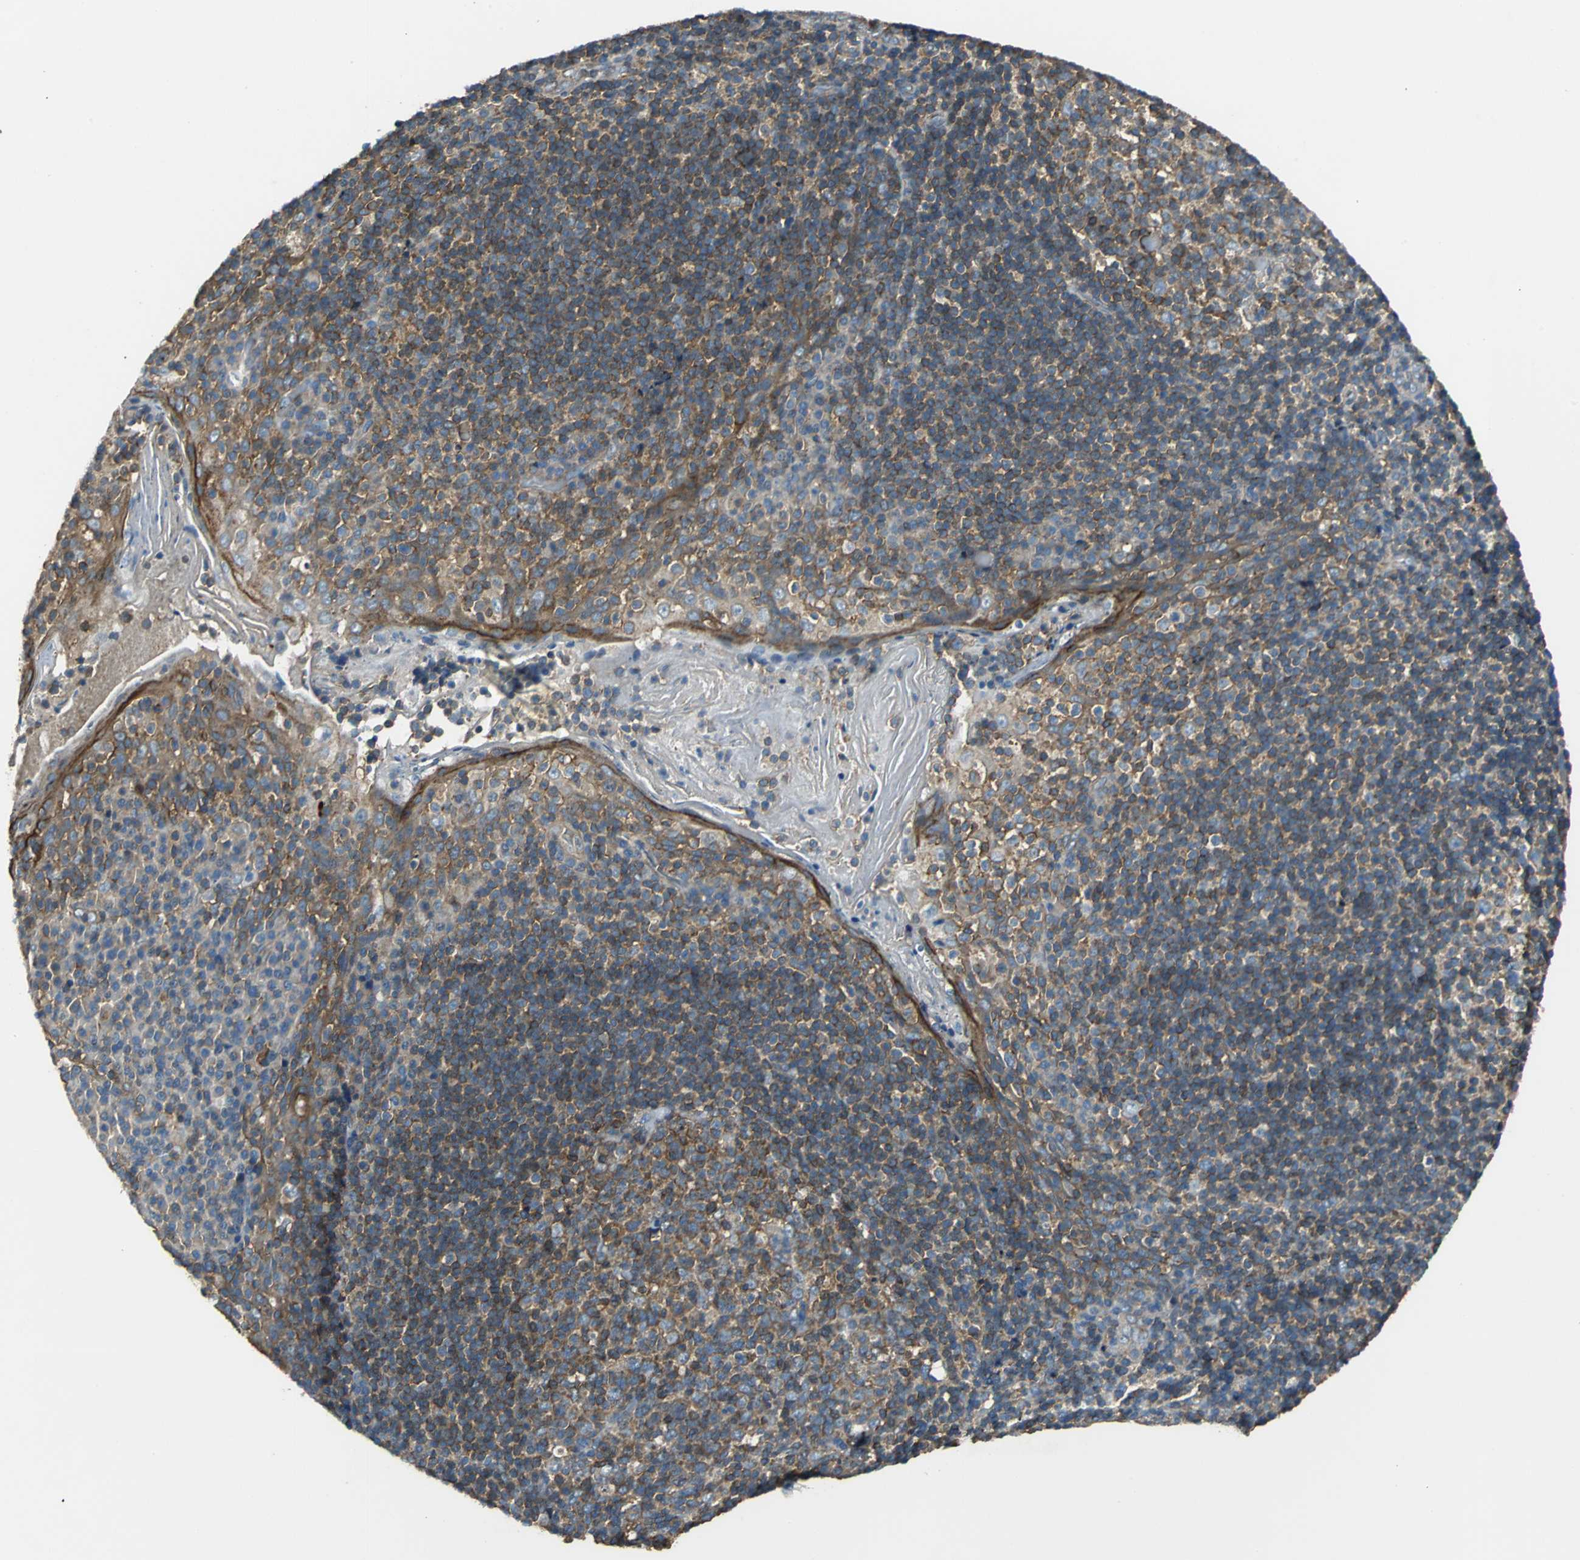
{"staining": {"intensity": "strong", "quantity": ">75%", "location": "cytoplasmic/membranous"}, "tissue": "tonsil", "cell_type": "Germinal center cells", "image_type": "normal", "snomed": [{"axis": "morphology", "description": "Normal tissue, NOS"}, {"axis": "topography", "description": "Tonsil"}], "caption": "Protein staining demonstrates strong cytoplasmic/membranous expression in about >75% of germinal center cells in normal tonsil.", "gene": "PARVA", "patient": {"sex": "male", "age": 31}}